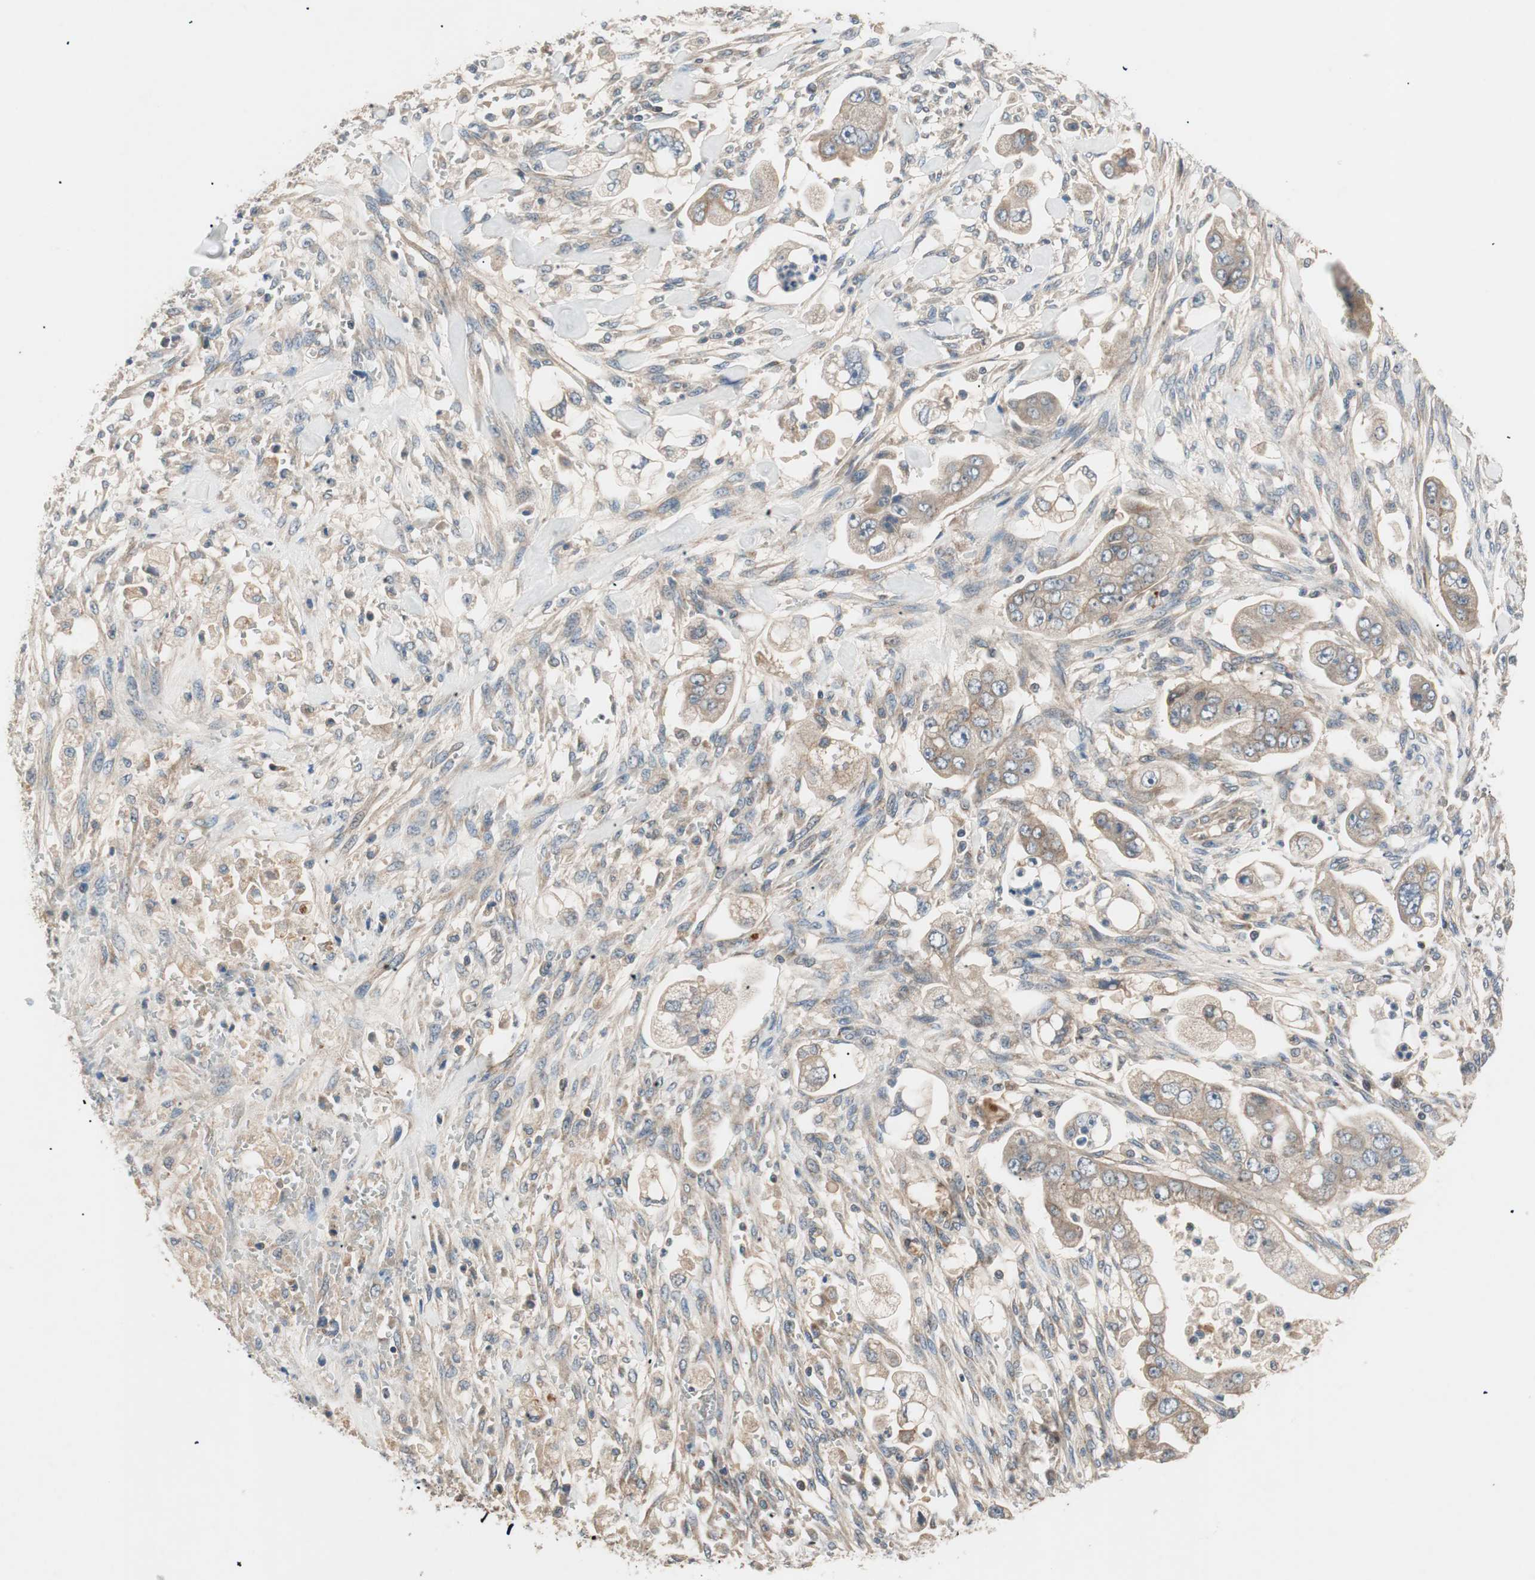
{"staining": {"intensity": "weak", "quantity": ">75%", "location": "cytoplasmic/membranous"}, "tissue": "stomach cancer", "cell_type": "Tumor cells", "image_type": "cancer", "snomed": [{"axis": "morphology", "description": "Adenocarcinoma, NOS"}, {"axis": "topography", "description": "Stomach"}], "caption": "Immunohistochemistry (IHC) staining of stomach cancer (adenocarcinoma), which shows low levels of weak cytoplasmic/membranous positivity in about >75% of tumor cells indicating weak cytoplasmic/membranous protein staining. The staining was performed using DAB (brown) for protein detection and nuclei were counterstained in hematoxylin (blue).", "gene": "HPN", "patient": {"sex": "male", "age": 62}}